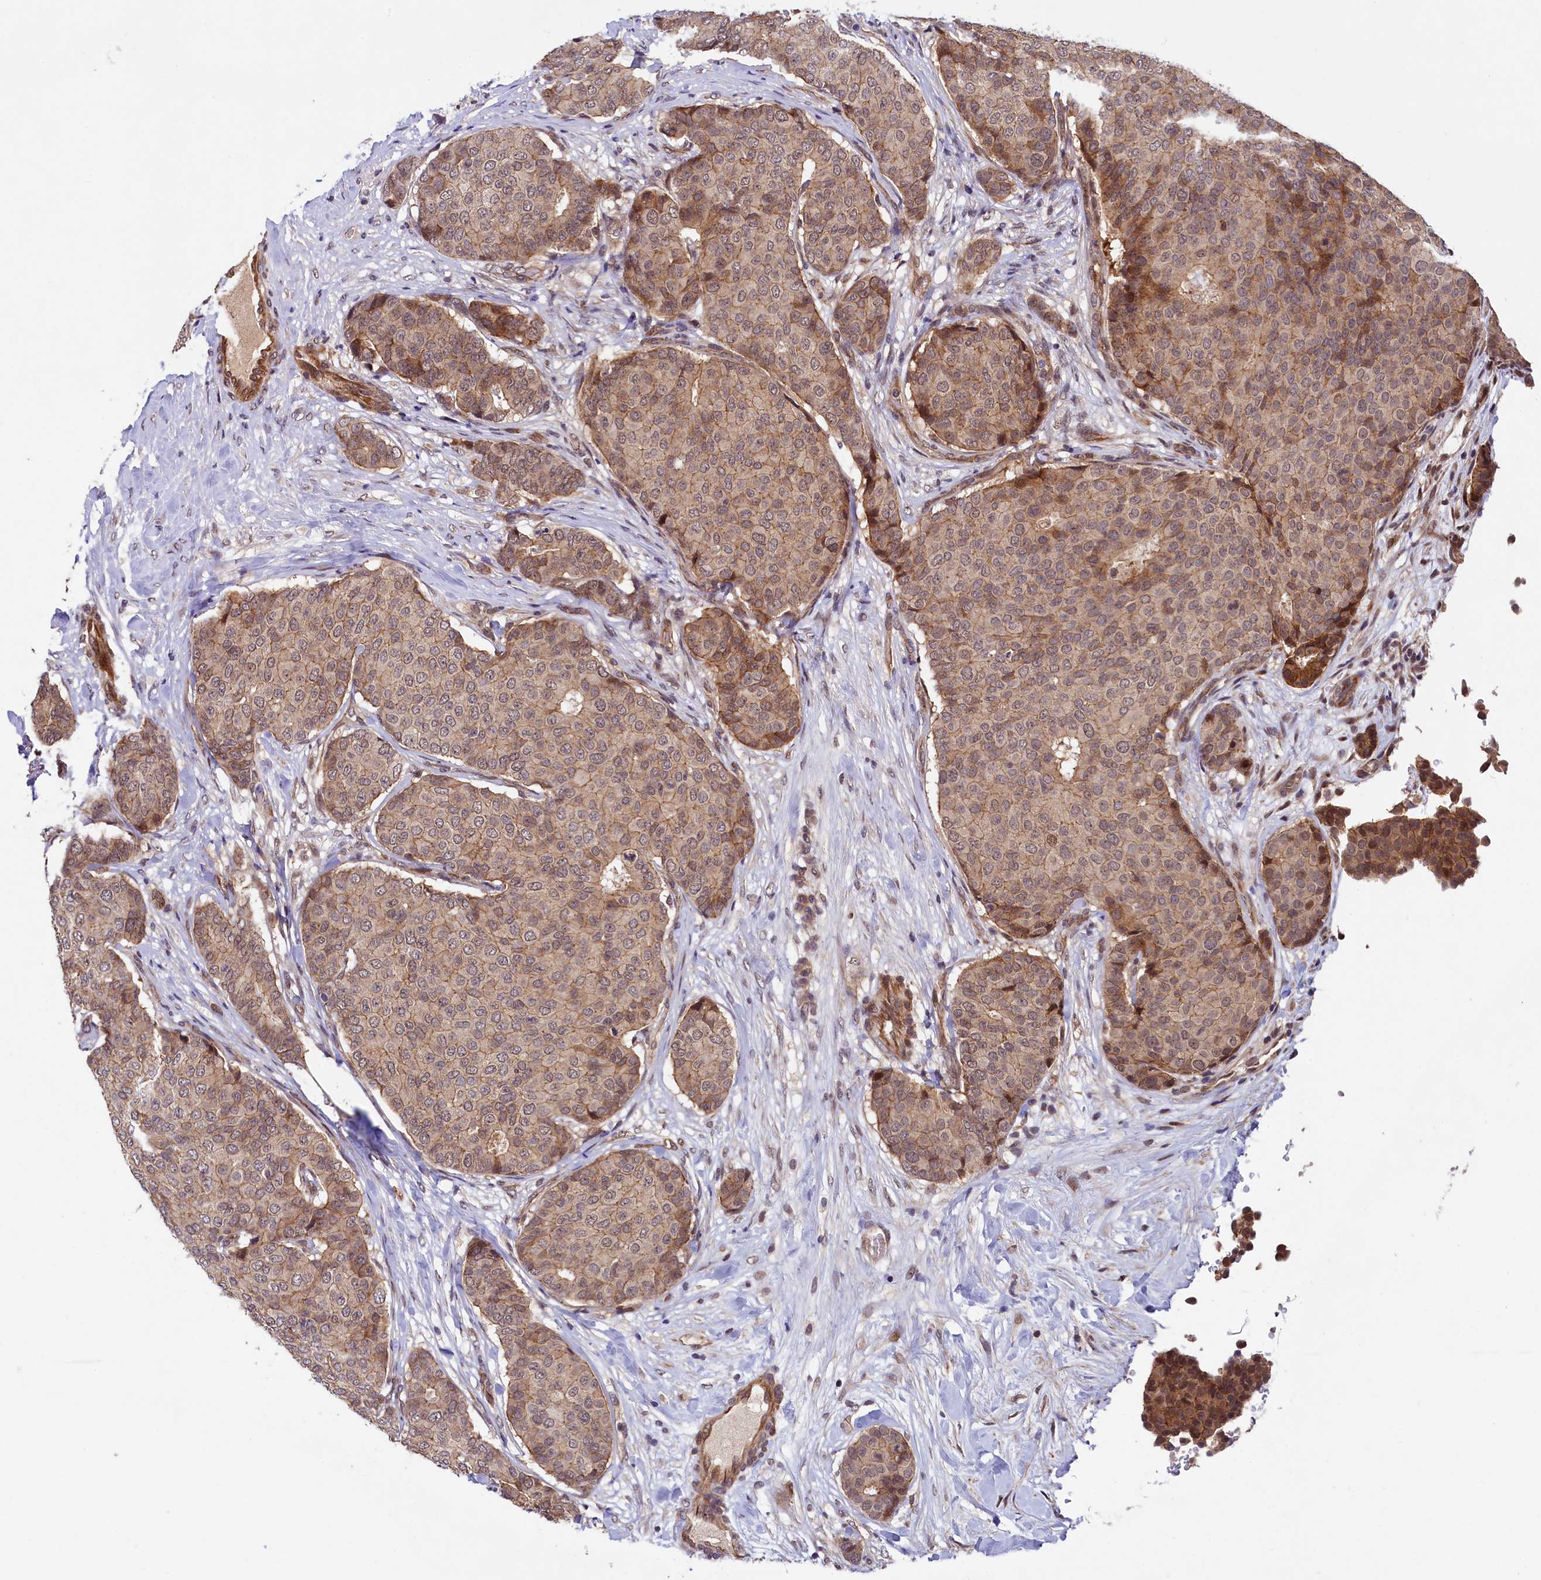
{"staining": {"intensity": "moderate", "quantity": ">75%", "location": "cytoplasmic/membranous"}, "tissue": "breast cancer", "cell_type": "Tumor cells", "image_type": "cancer", "snomed": [{"axis": "morphology", "description": "Duct carcinoma"}, {"axis": "topography", "description": "Breast"}], "caption": "Protein staining of breast cancer tissue displays moderate cytoplasmic/membranous positivity in approximately >75% of tumor cells.", "gene": "ARL14EP", "patient": {"sex": "female", "age": 75}}